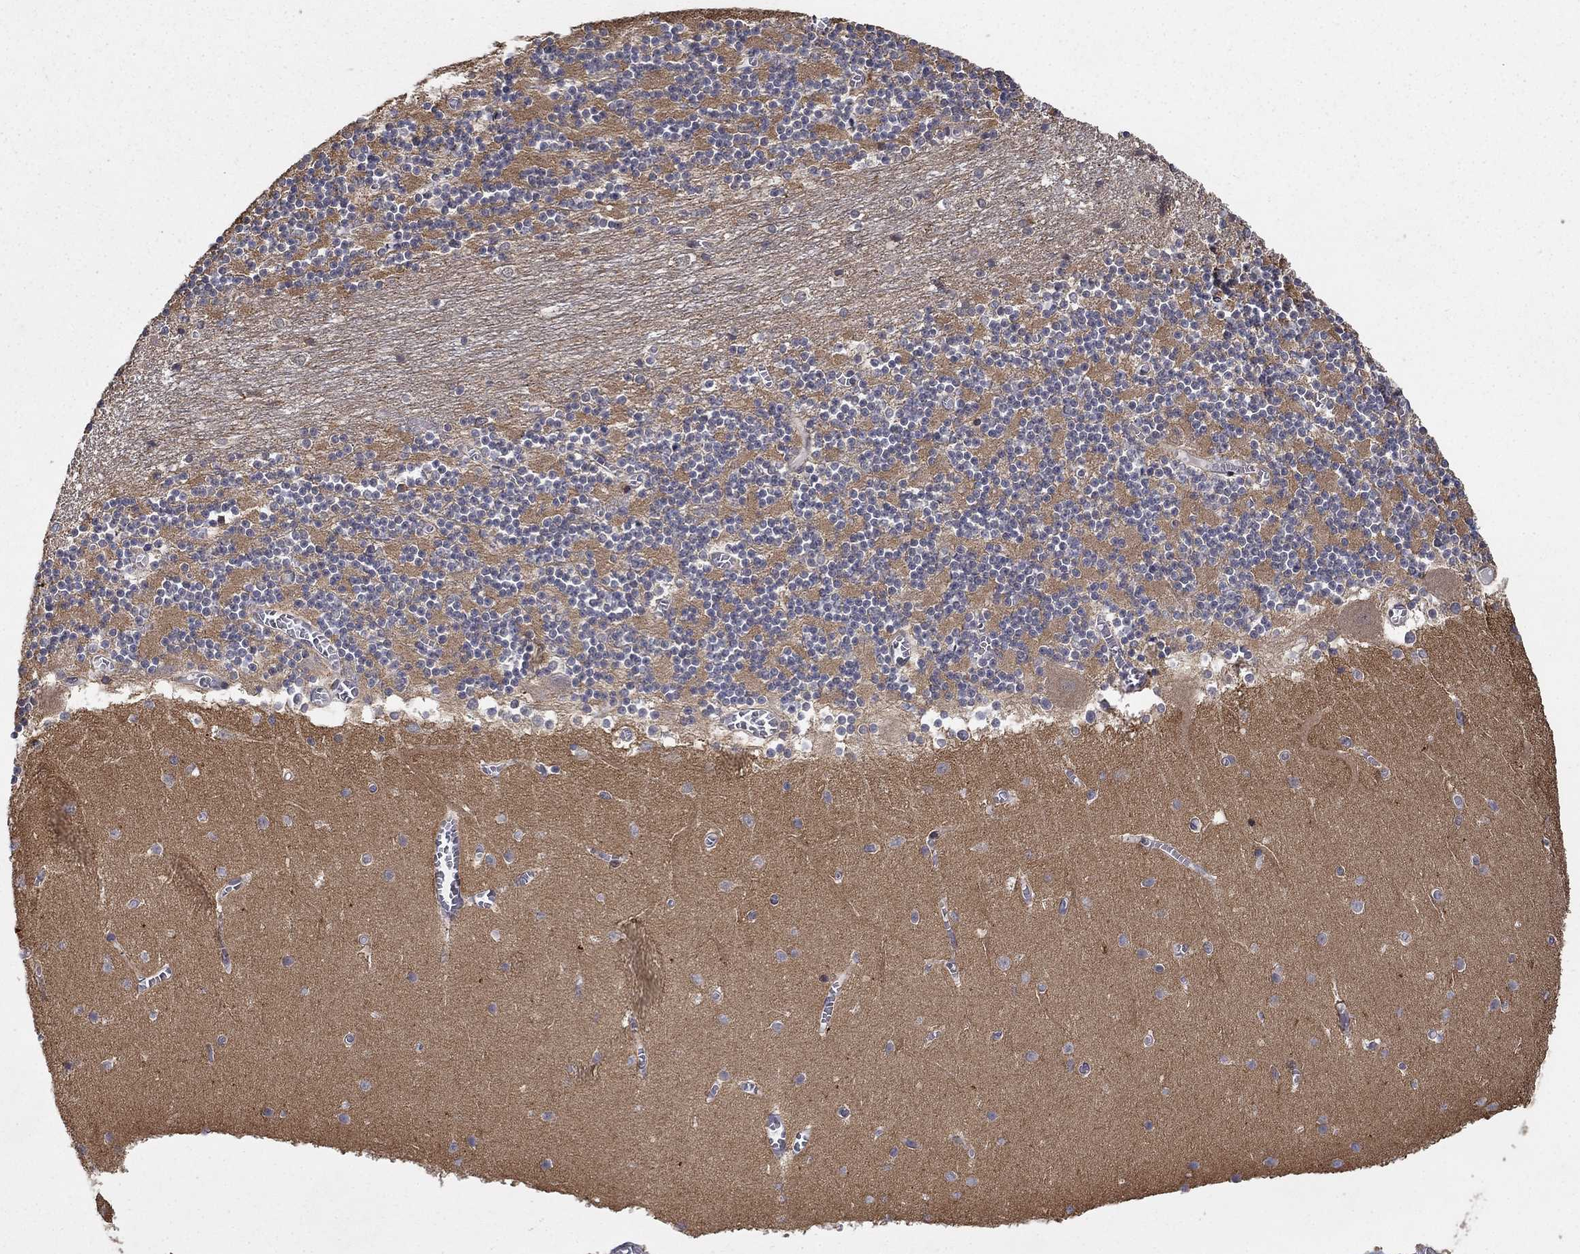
{"staining": {"intensity": "negative", "quantity": "none", "location": "none"}, "tissue": "cerebellum", "cell_type": "Cells in granular layer", "image_type": "normal", "snomed": [{"axis": "morphology", "description": "Normal tissue, NOS"}, {"axis": "topography", "description": "Cerebellum"}], "caption": "This photomicrograph is of unremarkable cerebellum stained with immunohistochemistry (IHC) to label a protein in brown with the nuclei are counter-stained blue. There is no positivity in cells in granular layer. (DAB immunohistochemistry visualized using brightfield microscopy, high magnification).", "gene": "LPCAT4", "patient": {"sex": "female", "age": 28}}